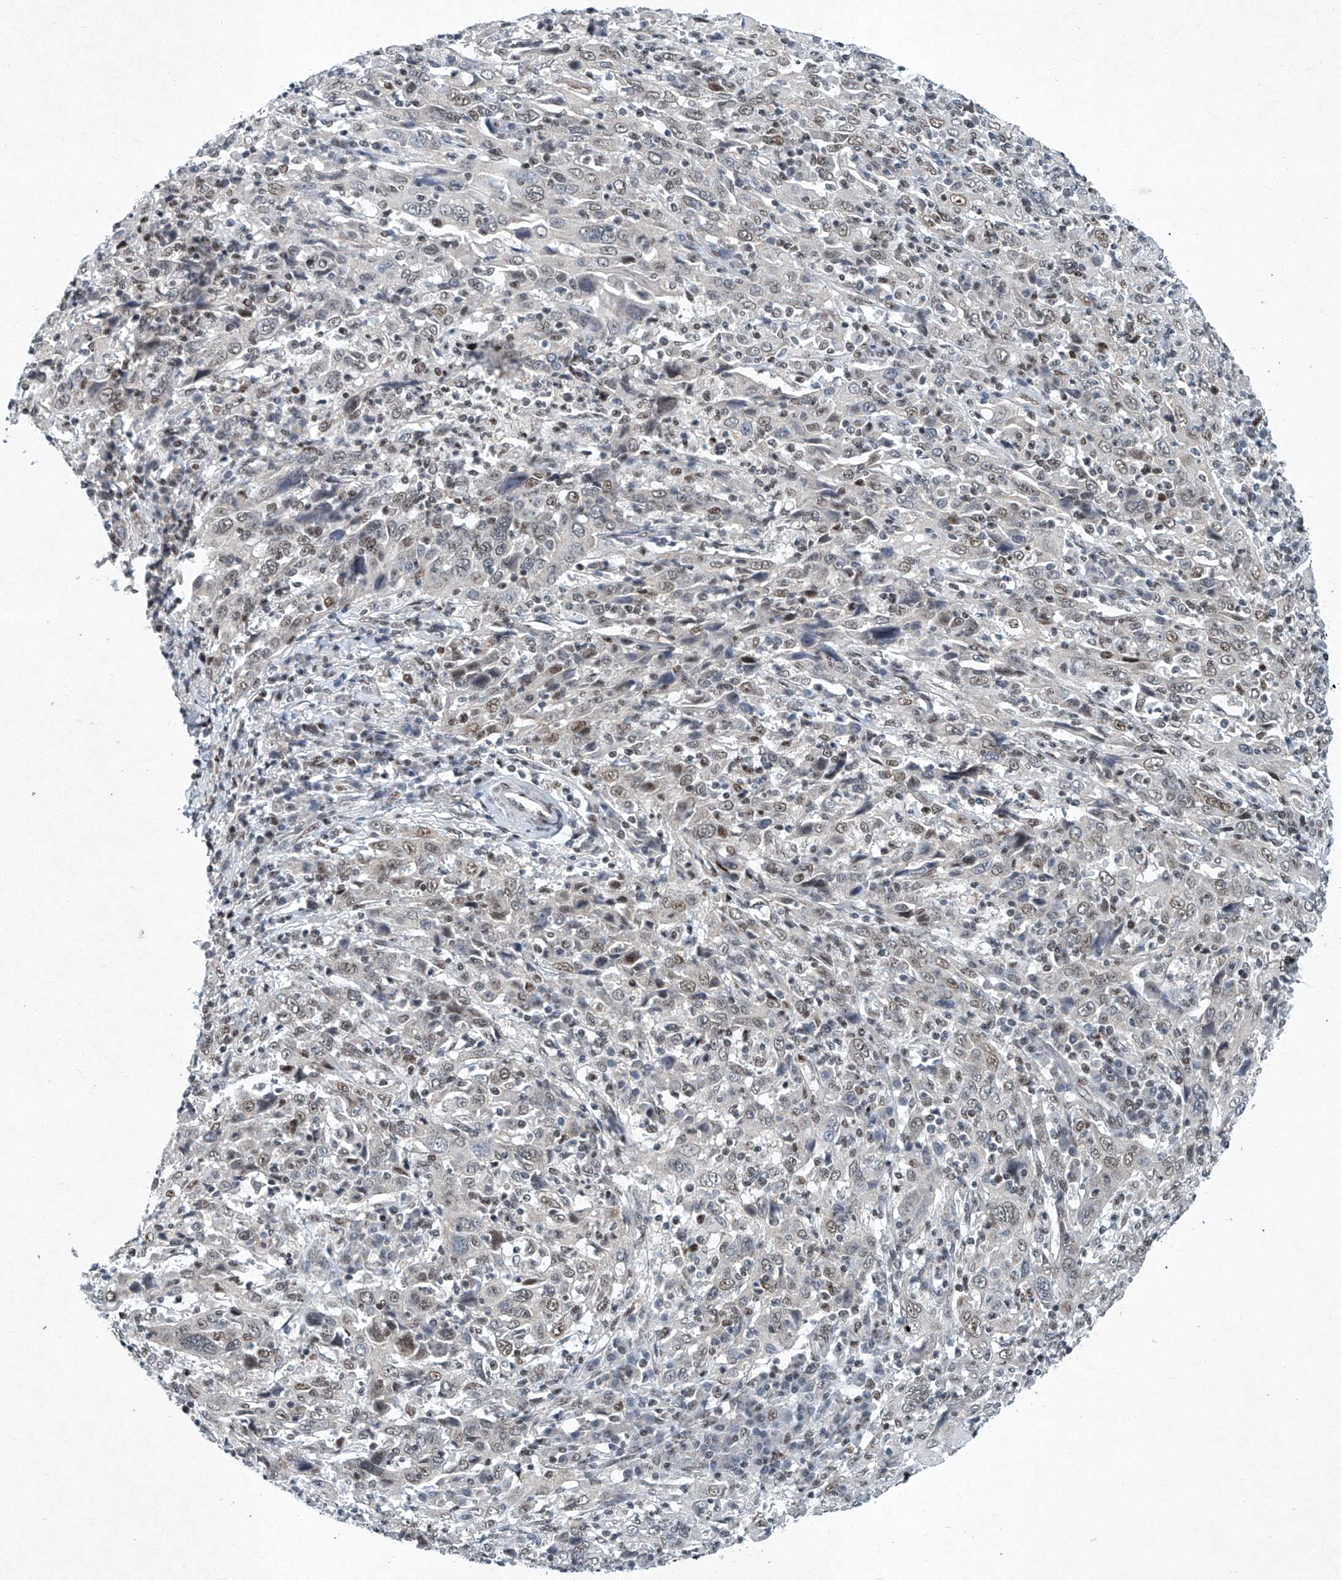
{"staining": {"intensity": "weak", "quantity": "25%-75%", "location": "nuclear"}, "tissue": "cervical cancer", "cell_type": "Tumor cells", "image_type": "cancer", "snomed": [{"axis": "morphology", "description": "Squamous cell carcinoma, NOS"}, {"axis": "topography", "description": "Cervix"}], "caption": "Cervical cancer was stained to show a protein in brown. There is low levels of weak nuclear staining in approximately 25%-75% of tumor cells.", "gene": "TFDP1", "patient": {"sex": "female", "age": 46}}